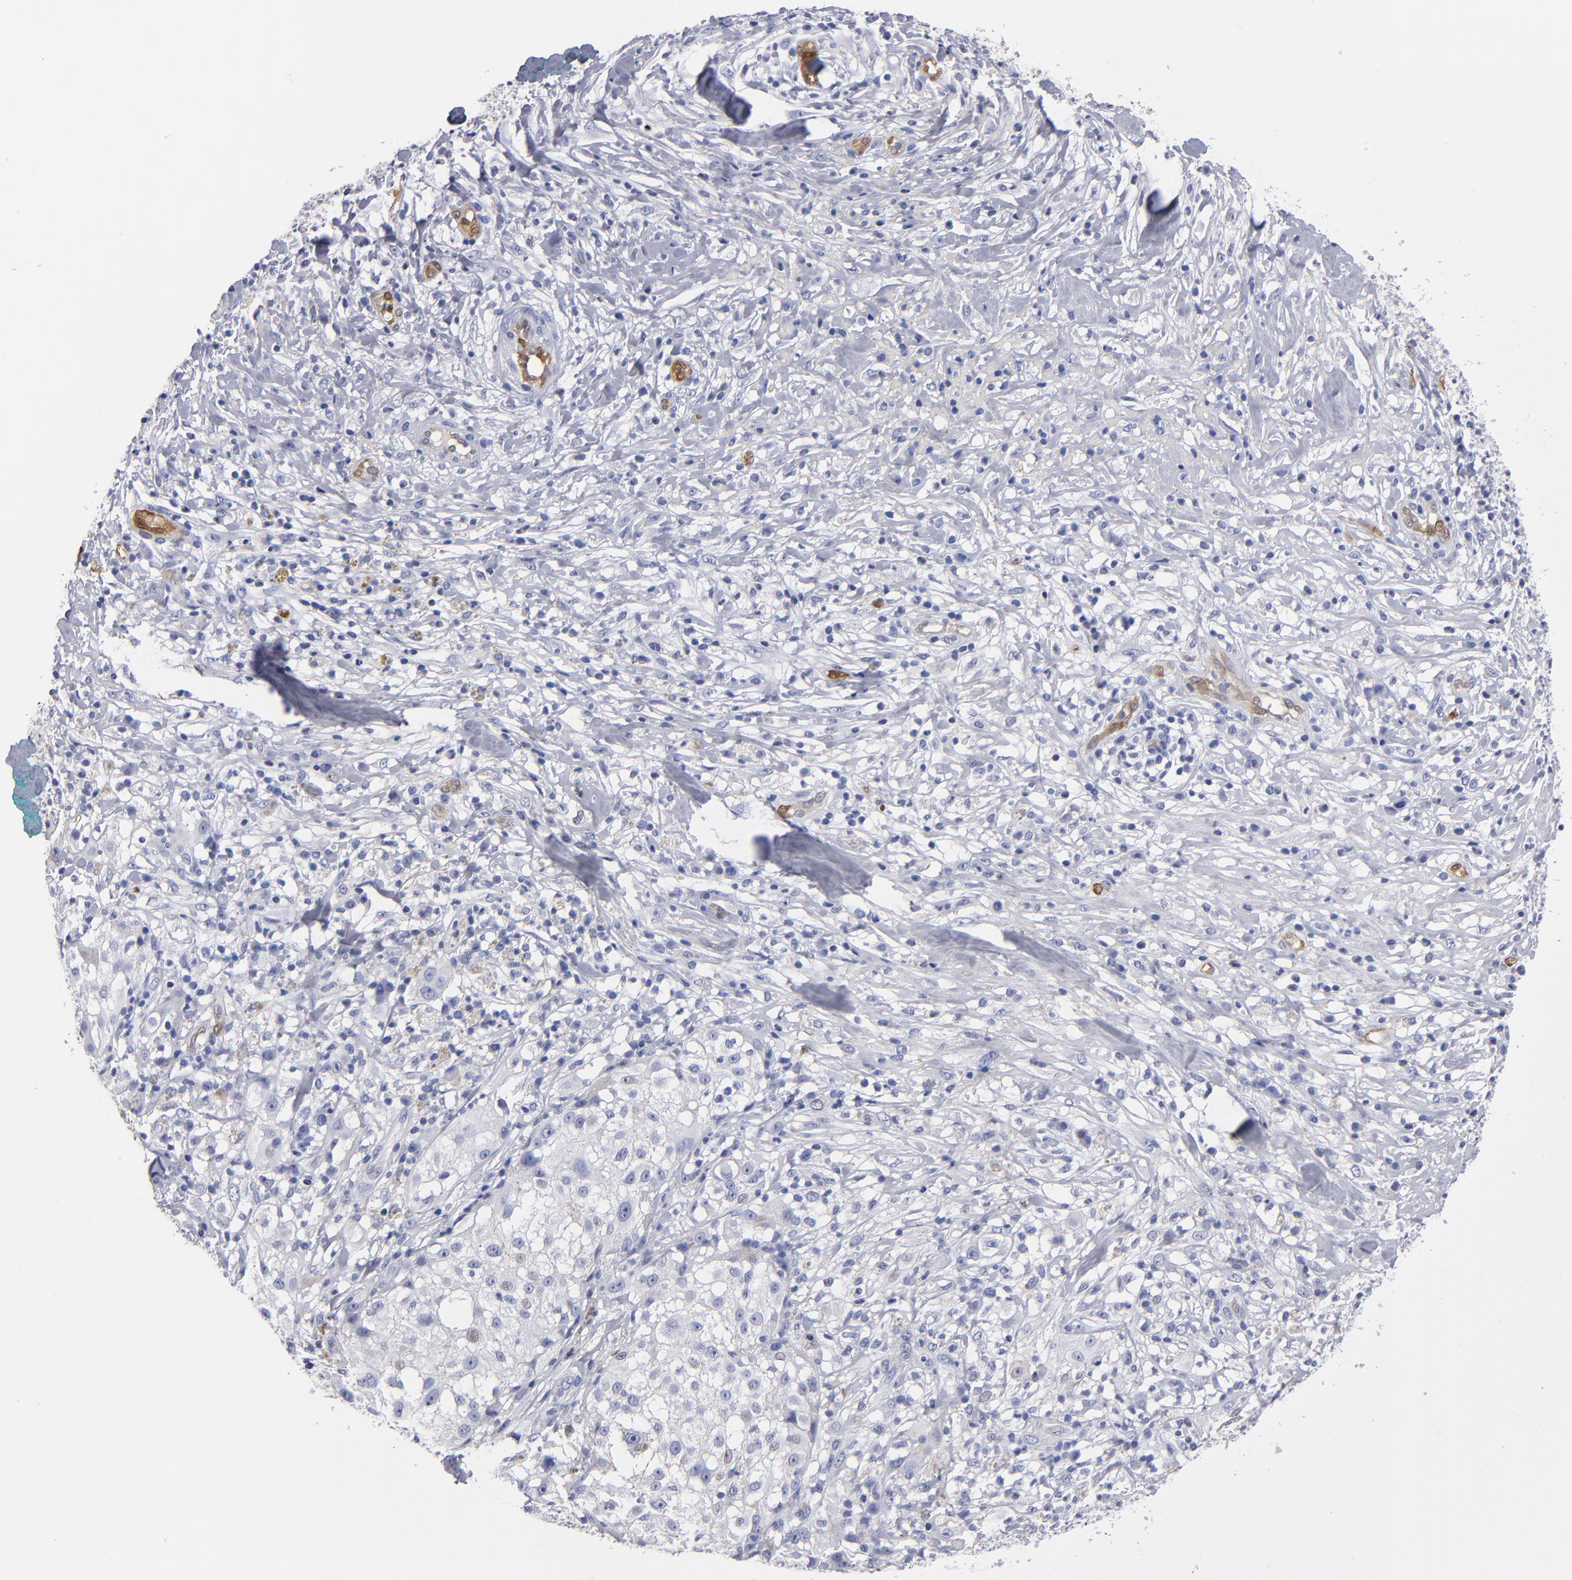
{"staining": {"intensity": "negative", "quantity": "none", "location": "none"}, "tissue": "melanoma", "cell_type": "Tumor cells", "image_type": "cancer", "snomed": [{"axis": "morphology", "description": "Necrosis, NOS"}, {"axis": "morphology", "description": "Malignant melanoma, NOS"}, {"axis": "topography", "description": "Skin"}], "caption": "This is a micrograph of IHC staining of malignant melanoma, which shows no positivity in tumor cells.", "gene": "FABP4", "patient": {"sex": "female", "age": 87}}